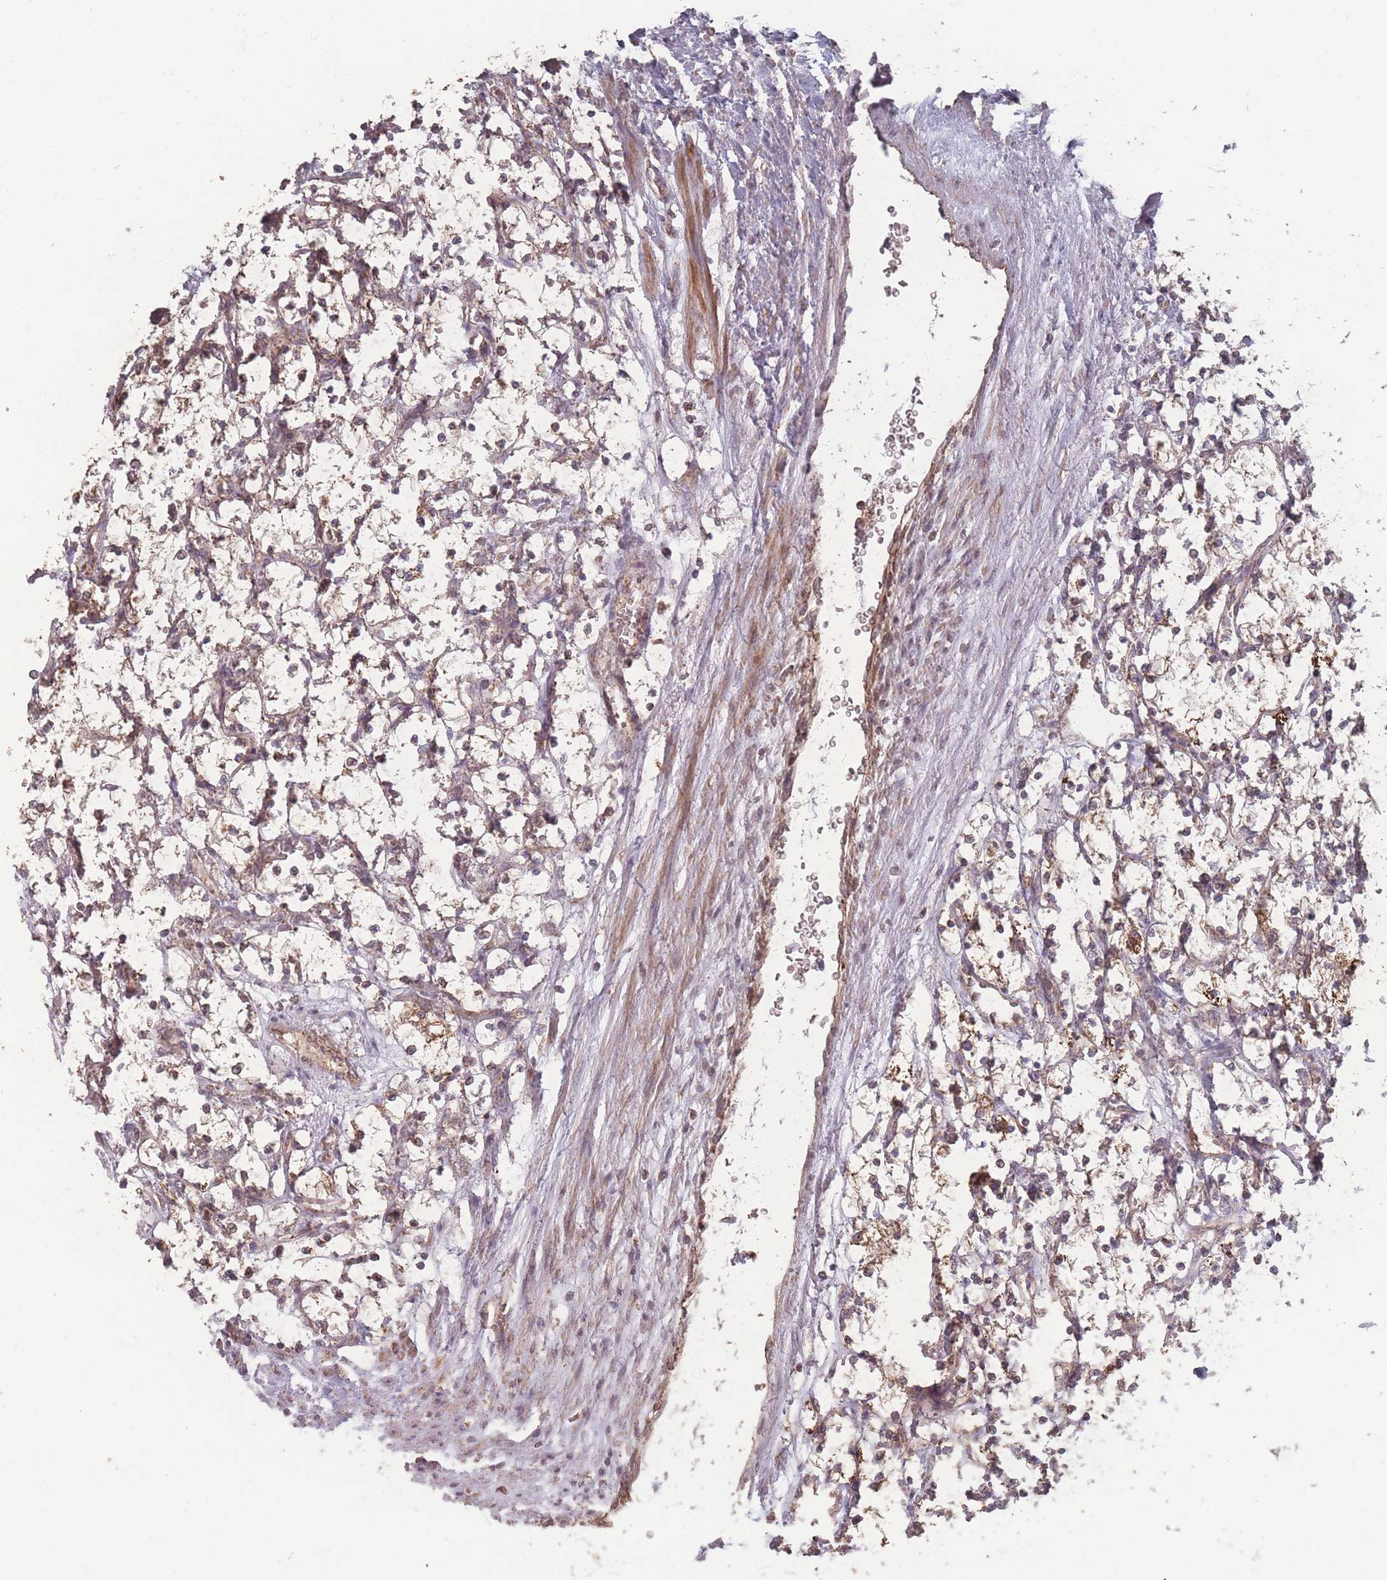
{"staining": {"intensity": "moderate", "quantity": ">75%", "location": "cytoplasmic/membranous"}, "tissue": "renal cancer", "cell_type": "Tumor cells", "image_type": "cancer", "snomed": [{"axis": "morphology", "description": "Adenocarcinoma, NOS"}, {"axis": "topography", "description": "Kidney"}], "caption": "Renal cancer (adenocarcinoma) stained with a brown dye displays moderate cytoplasmic/membranous positive positivity in approximately >75% of tumor cells.", "gene": "LYRM7", "patient": {"sex": "female", "age": 69}}